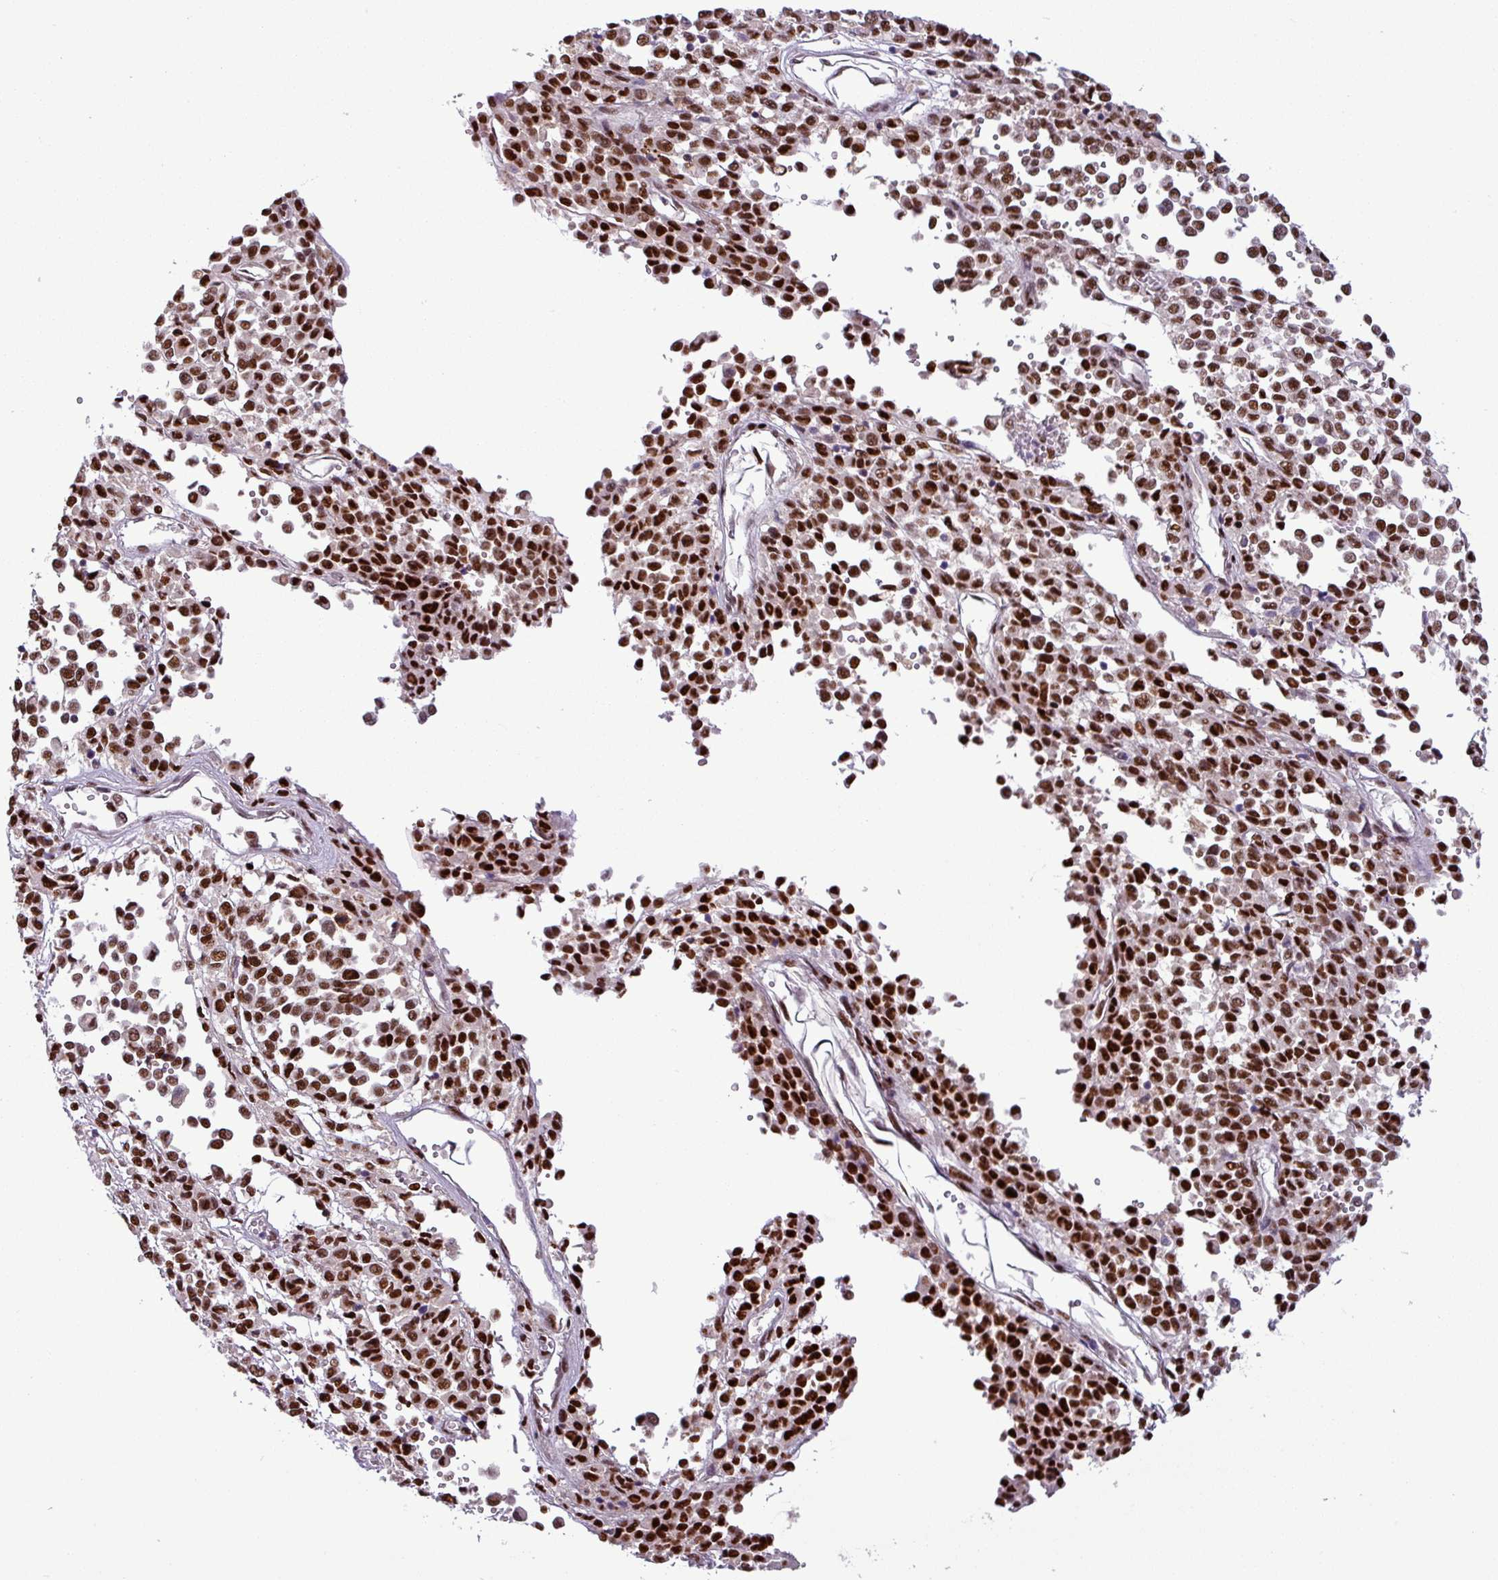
{"staining": {"intensity": "strong", "quantity": ">75%", "location": "nuclear"}, "tissue": "melanoma", "cell_type": "Tumor cells", "image_type": "cancer", "snomed": [{"axis": "morphology", "description": "Malignant melanoma, Metastatic site"}, {"axis": "topography", "description": "Pancreas"}], "caption": "A photomicrograph of melanoma stained for a protein reveals strong nuclear brown staining in tumor cells.", "gene": "IRF2BPL", "patient": {"sex": "female", "age": 30}}